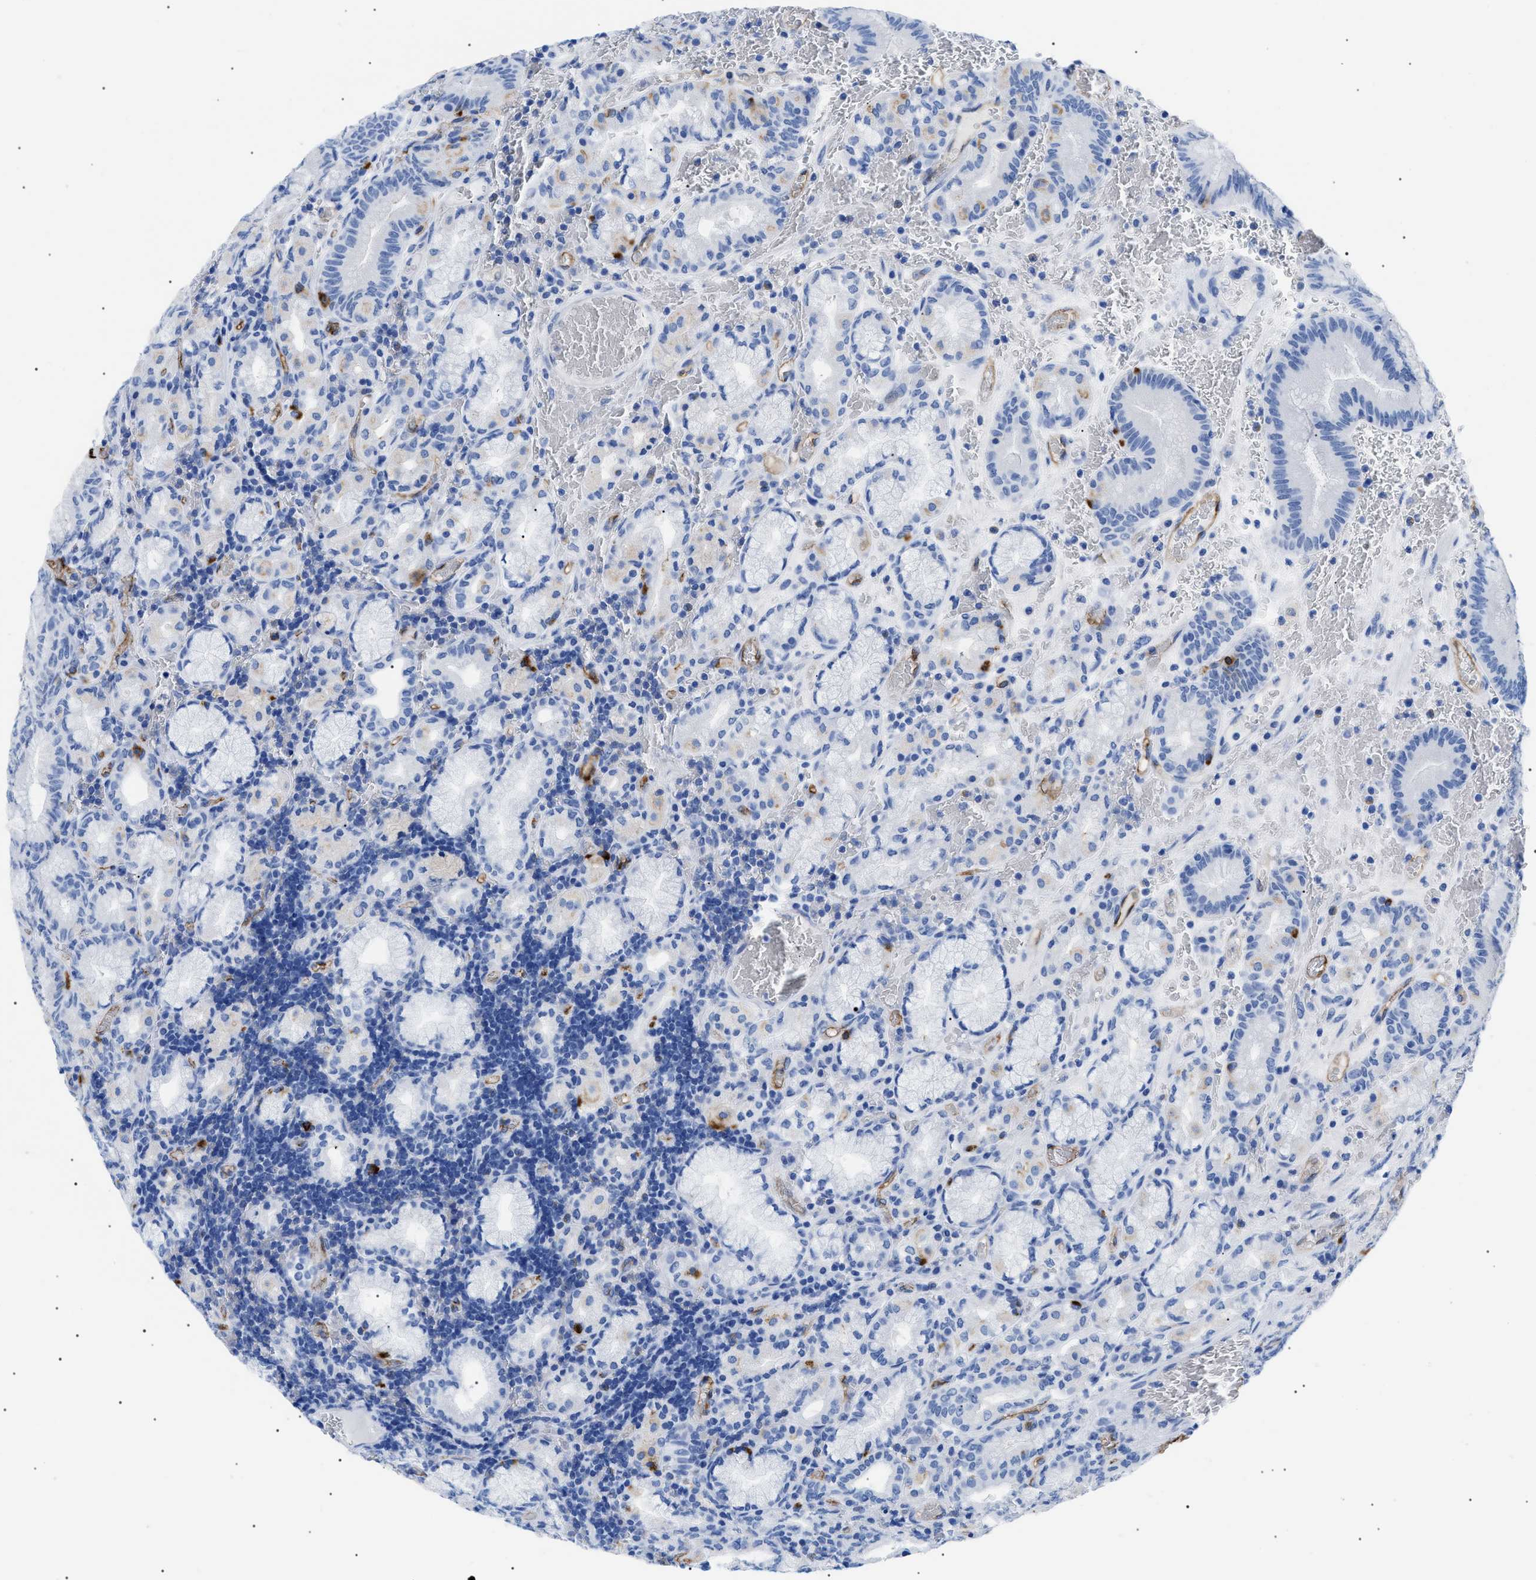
{"staining": {"intensity": "negative", "quantity": "none", "location": "none"}, "tissue": "stomach", "cell_type": "Glandular cells", "image_type": "normal", "snomed": [{"axis": "morphology", "description": "Normal tissue, NOS"}, {"axis": "morphology", "description": "Carcinoid, malignant, NOS"}, {"axis": "topography", "description": "Stomach, upper"}], "caption": "High power microscopy micrograph of an IHC micrograph of normal stomach, revealing no significant staining in glandular cells.", "gene": "PODXL", "patient": {"sex": "male", "age": 39}}